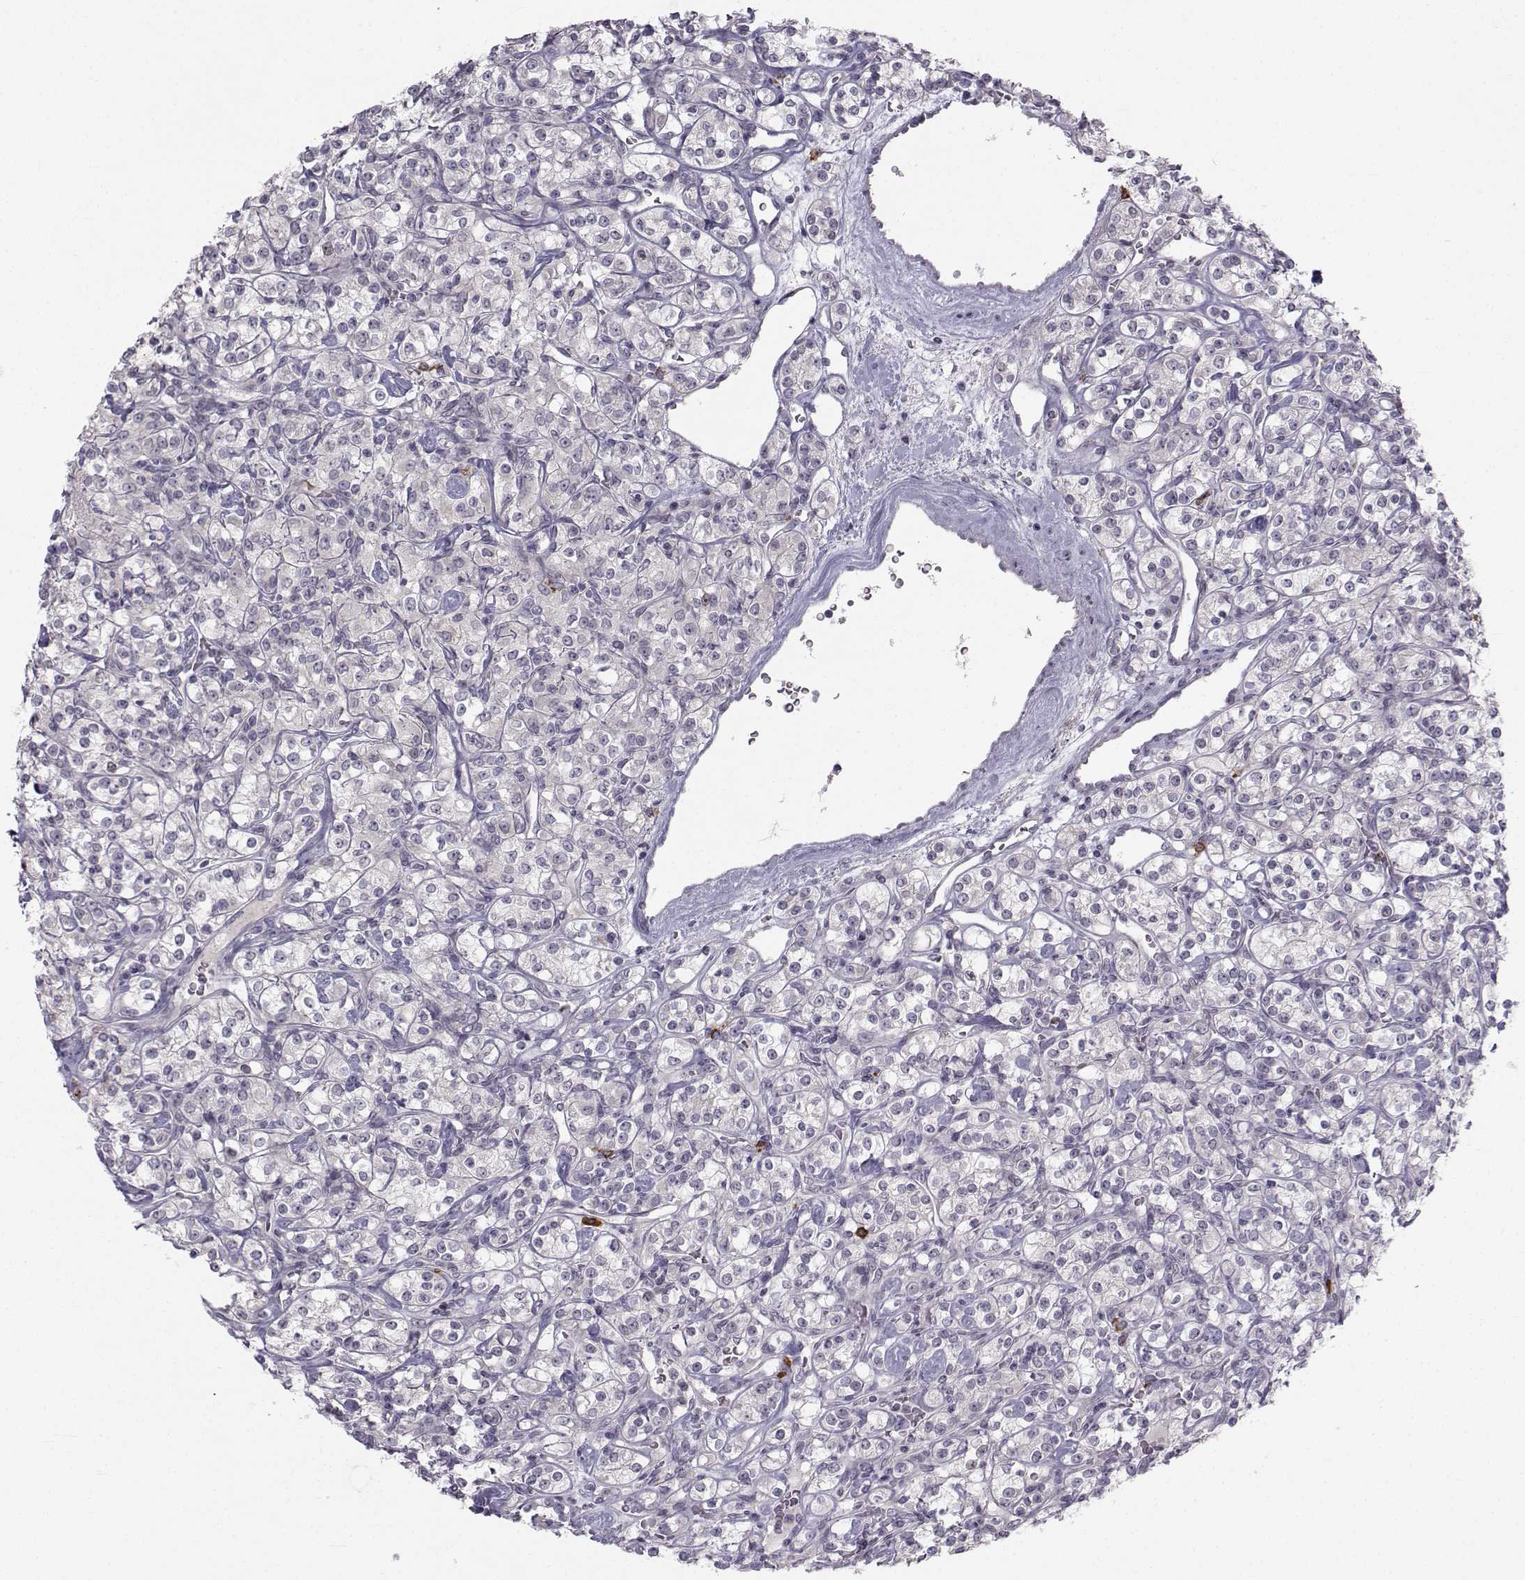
{"staining": {"intensity": "negative", "quantity": "none", "location": "none"}, "tissue": "renal cancer", "cell_type": "Tumor cells", "image_type": "cancer", "snomed": [{"axis": "morphology", "description": "Adenocarcinoma, NOS"}, {"axis": "topography", "description": "Kidney"}], "caption": "There is no significant staining in tumor cells of adenocarcinoma (renal).", "gene": "LRP8", "patient": {"sex": "male", "age": 77}}